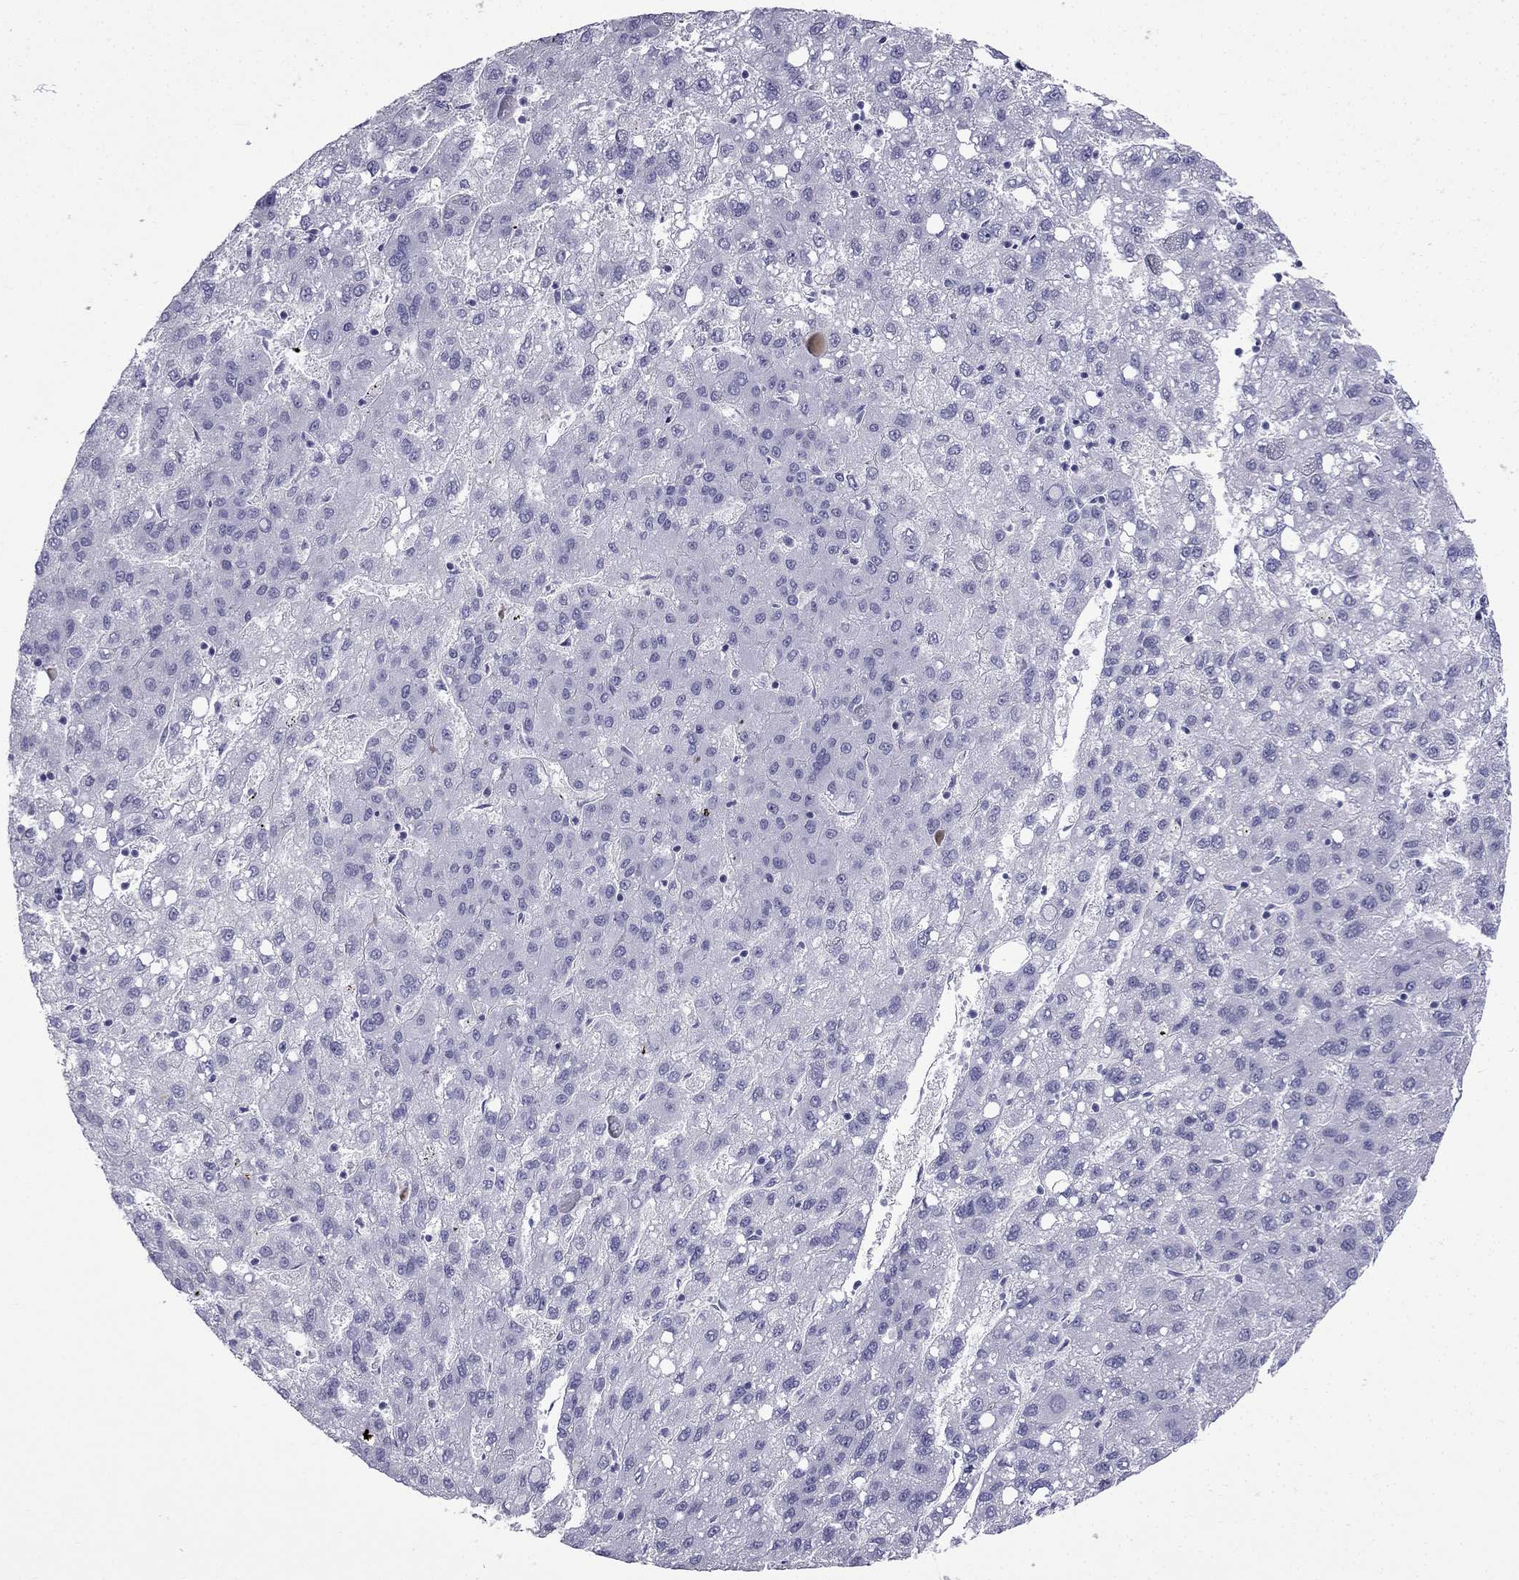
{"staining": {"intensity": "negative", "quantity": "none", "location": "none"}, "tissue": "liver cancer", "cell_type": "Tumor cells", "image_type": "cancer", "snomed": [{"axis": "morphology", "description": "Carcinoma, Hepatocellular, NOS"}, {"axis": "topography", "description": "Liver"}], "caption": "A high-resolution micrograph shows immunohistochemistry staining of liver cancer (hepatocellular carcinoma), which reveals no significant staining in tumor cells.", "gene": "GJA8", "patient": {"sex": "female", "age": 82}}